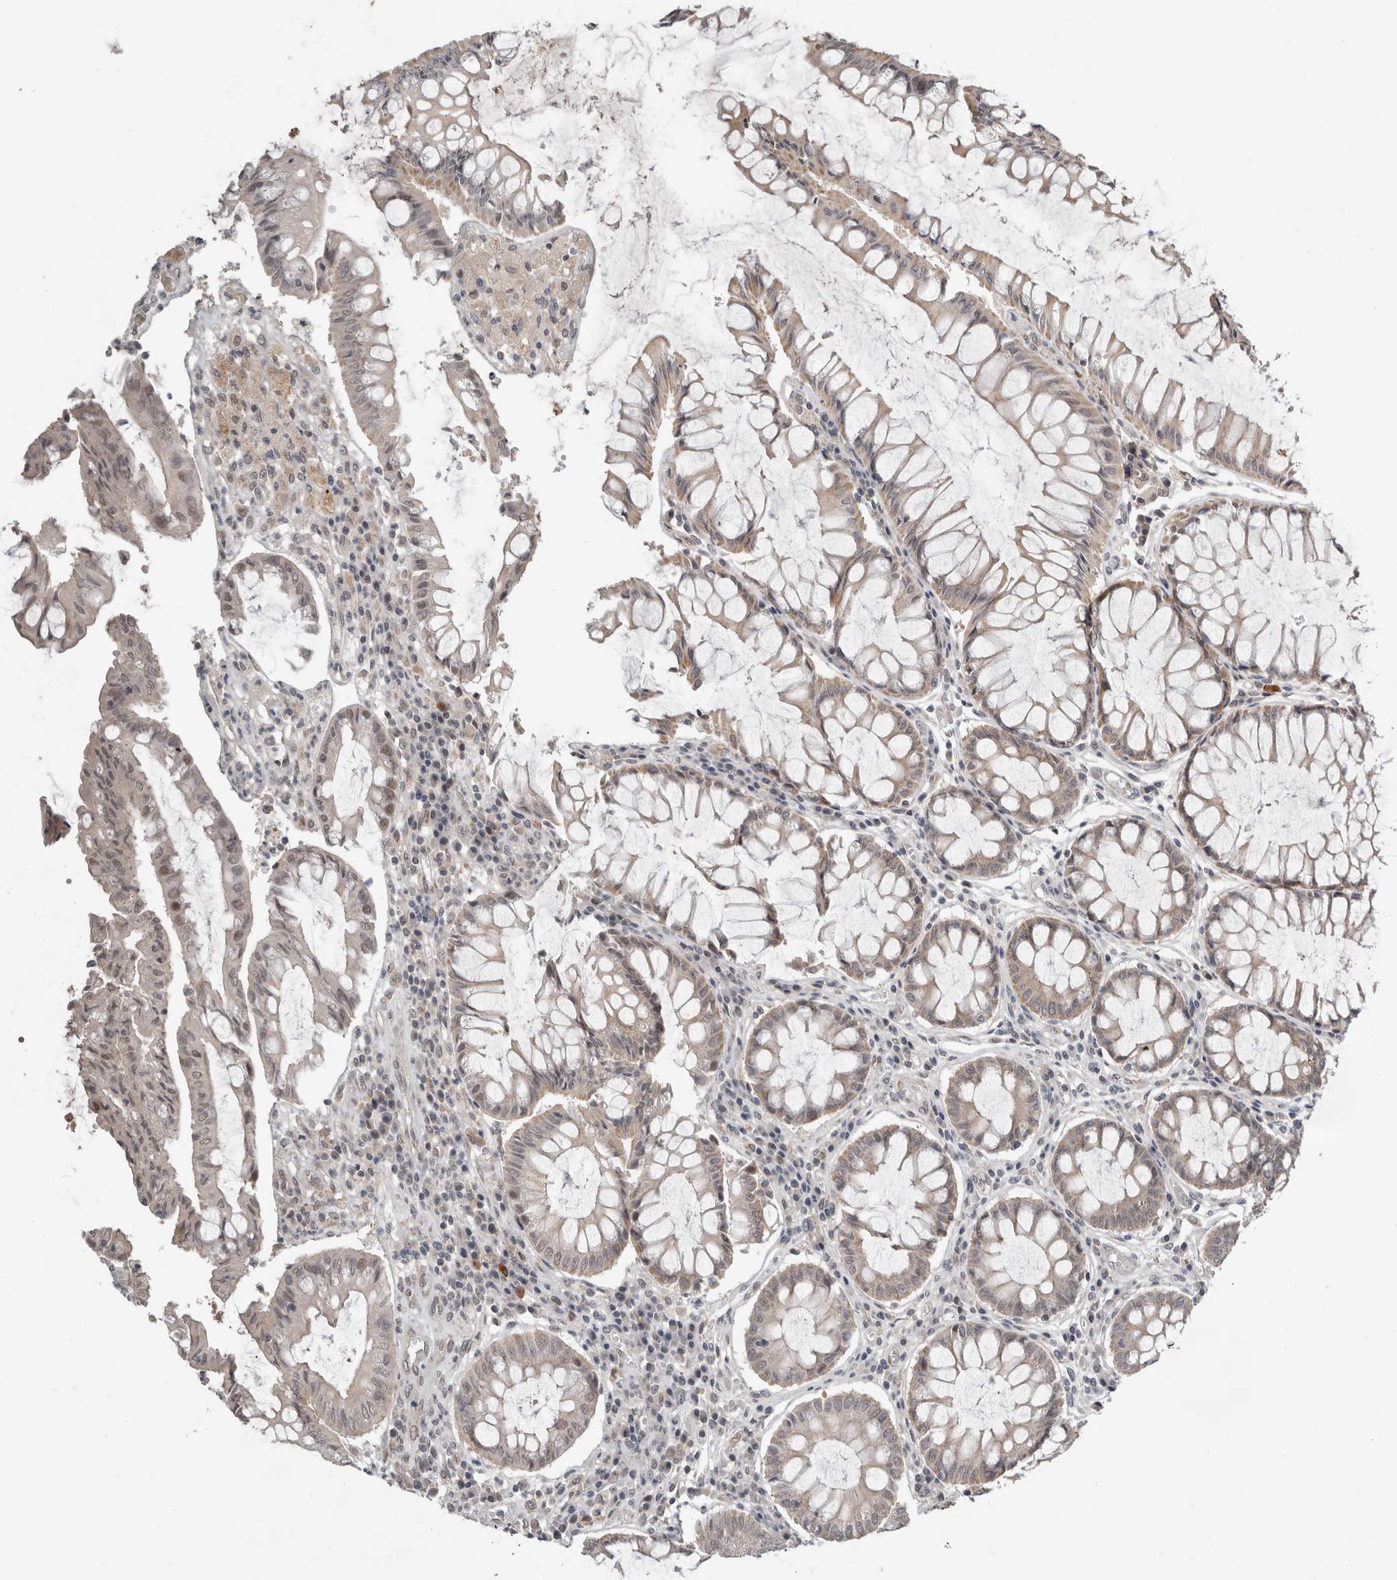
{"staining": {"intensity": "weak", "quantity": "<25%", "location": "cytoplasmic/membranous,nuclear"}, "tissue": "colorectal cancer", "cell_type": "Tumor cells", "image_type": "cancer", "snomed": [{"axis": "morphology", "description": "Adenocarcinoma, NOS"}, {"axis": "topography", "description": "Rectum"}], "caption": "High power microscopy image of an immunohistochemistry (IHC) photomicrograph of adenocarcinoma (colorectal), revealing no significant expression in tumor cells.", "gene": "BRCA2", "patient": {"sex": "male", "age": 84}}